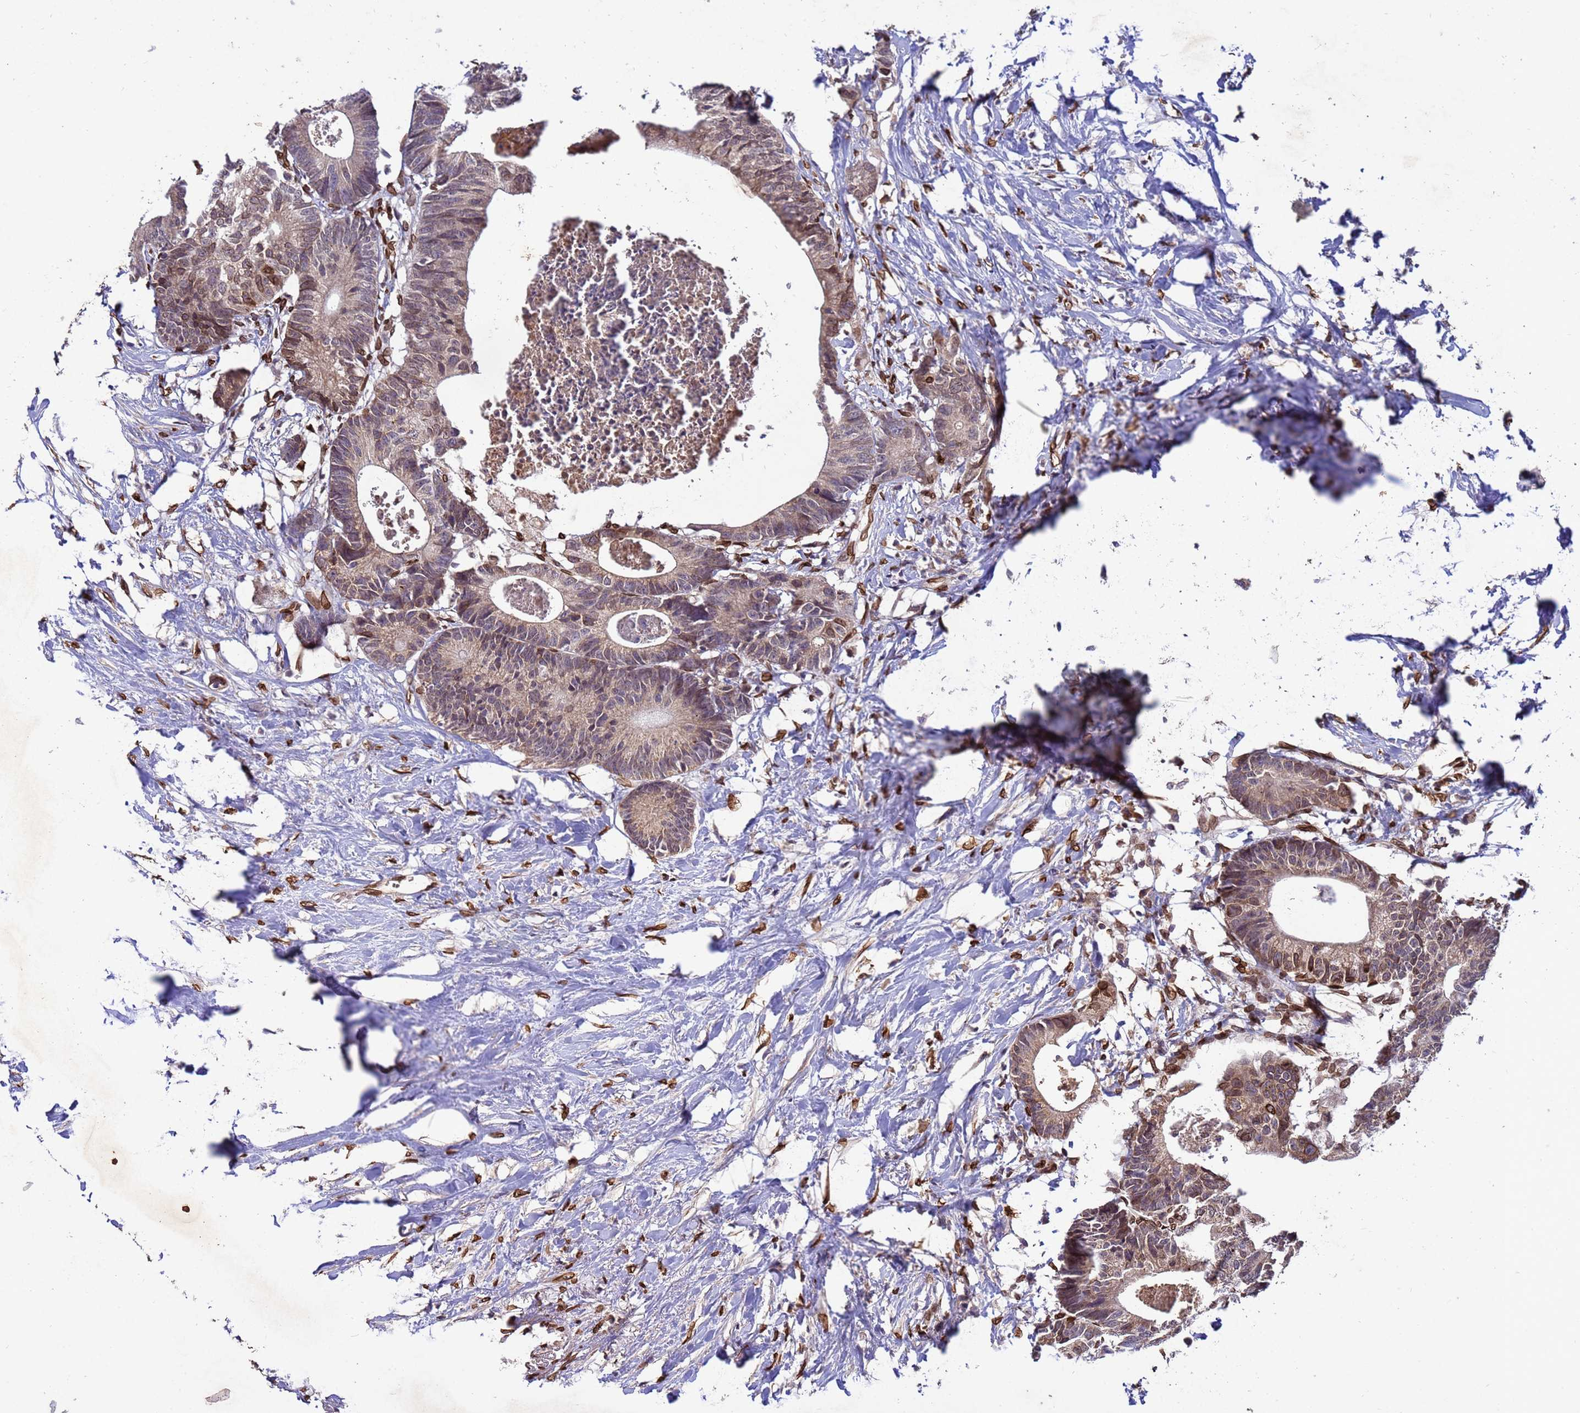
{"staining": {"intensity": "moderate", "quantity": "<25%", "location": "cytoplasmic/membranous,nuclear"}, "tissue": "colorectal cancer", "cell_type": "Tumor cells", "image_type": "cancer", "snomed": [{"axis": "morphology", "description": "Adenocarcinoma, NOS"}, {"axis": "topography", "description": "Colon"}], "caption": "Protein expression analysis of colorectal cancer (adenocarcinoma) exhibits moderate cytoplasmic/membranous and nuclear expression in about <25% of tumor cells.", "gene": "GPR135", "patient": {"sex": "female", "age": 57}}